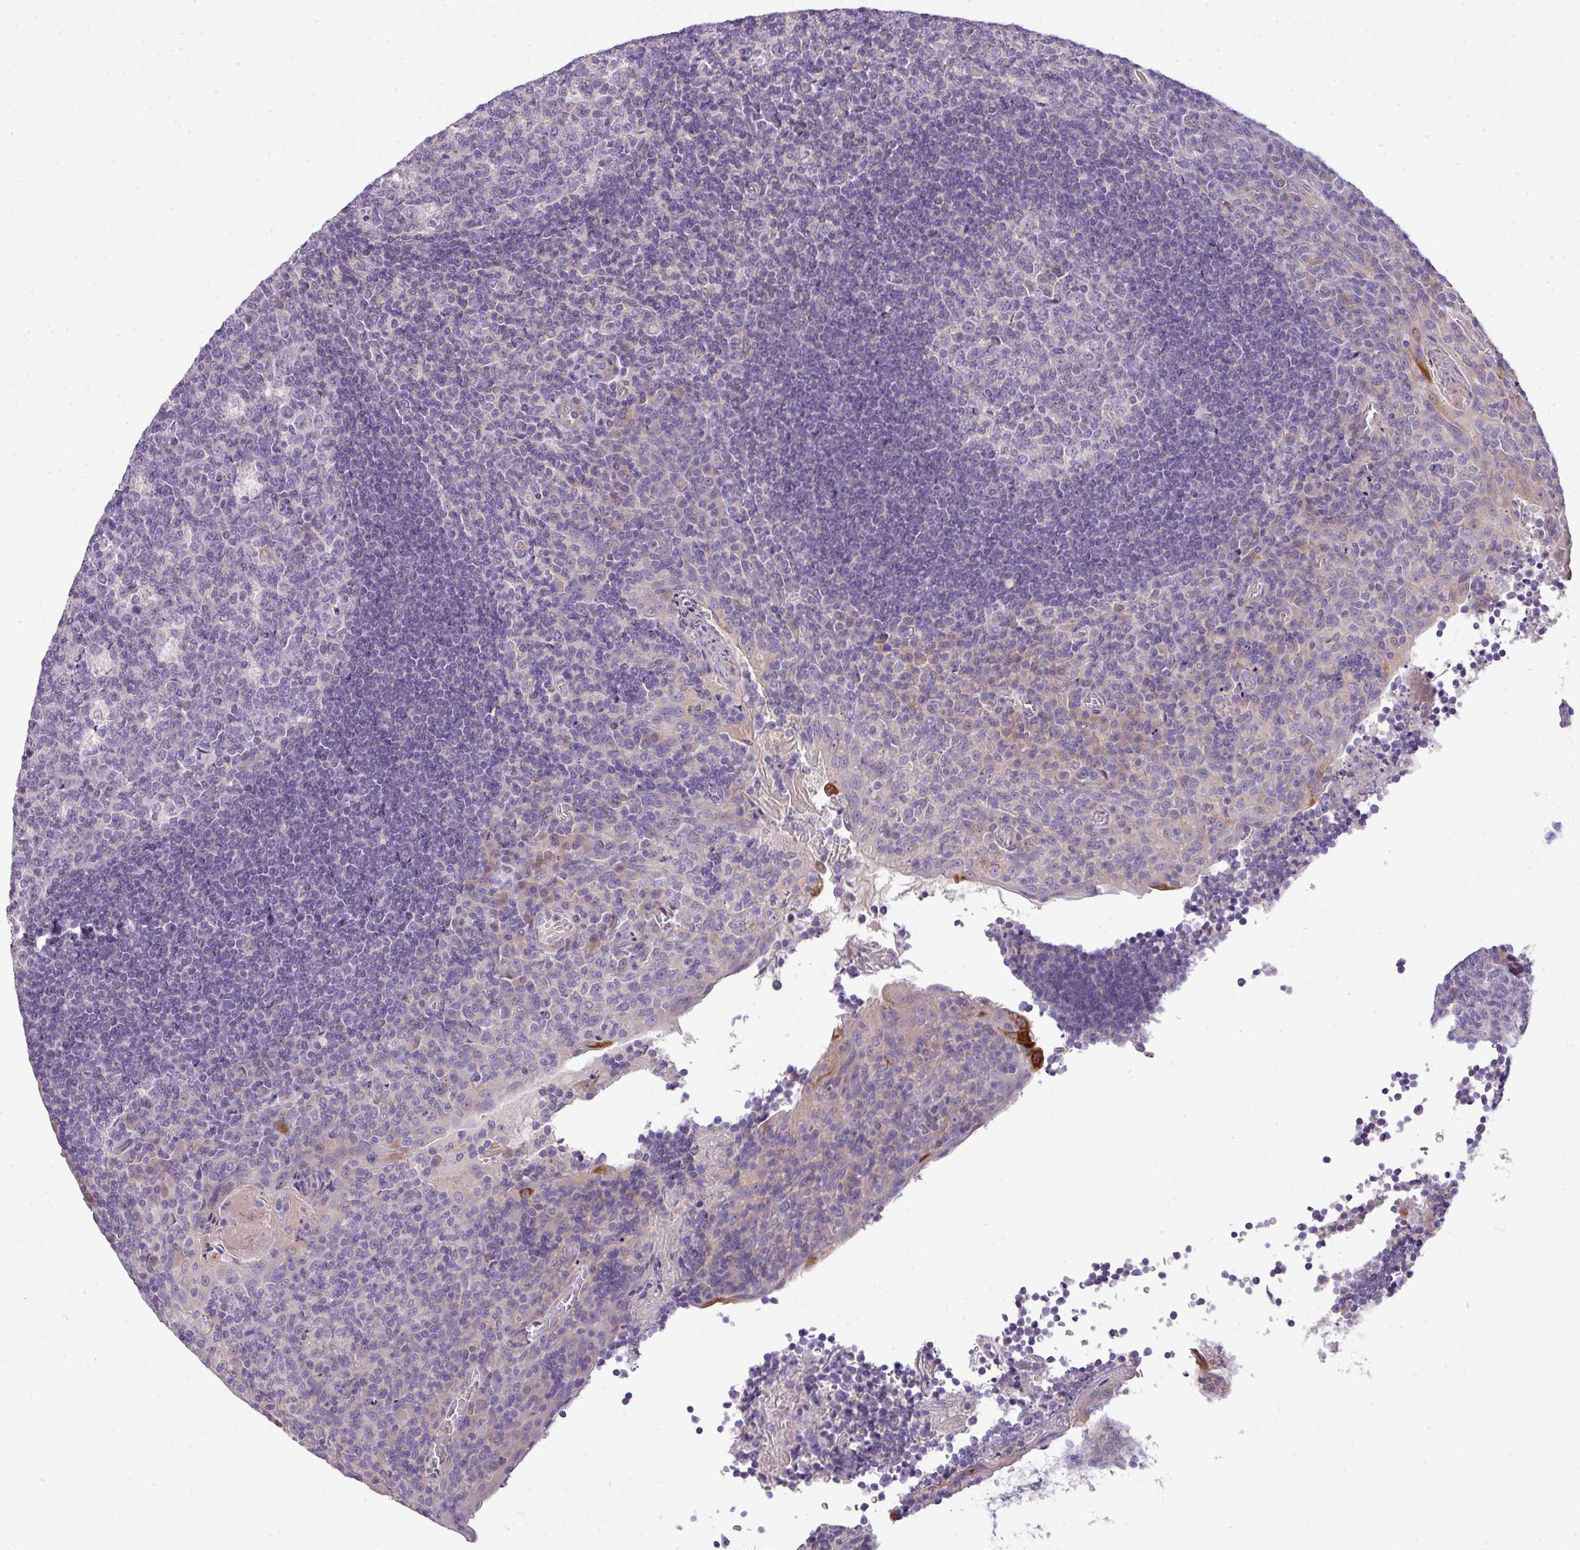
{"staining": {"intensity": "negative", "quantity": "none", "location": "none"}, "tissue": "tonsil", "cell_type": "Germinal center cells", "image_type": "normal", "snomed": [{"axis": "morphology", "description": "Normal tissue, NOS"}, {"axis": "topography", "description": "Tonsil"}], "caption": "Protein analysis of benign tonsil displays no significant expression in germinal center cells.", "gene": "PIK3R5", "patient": {"sex": "male", "age": 17}}